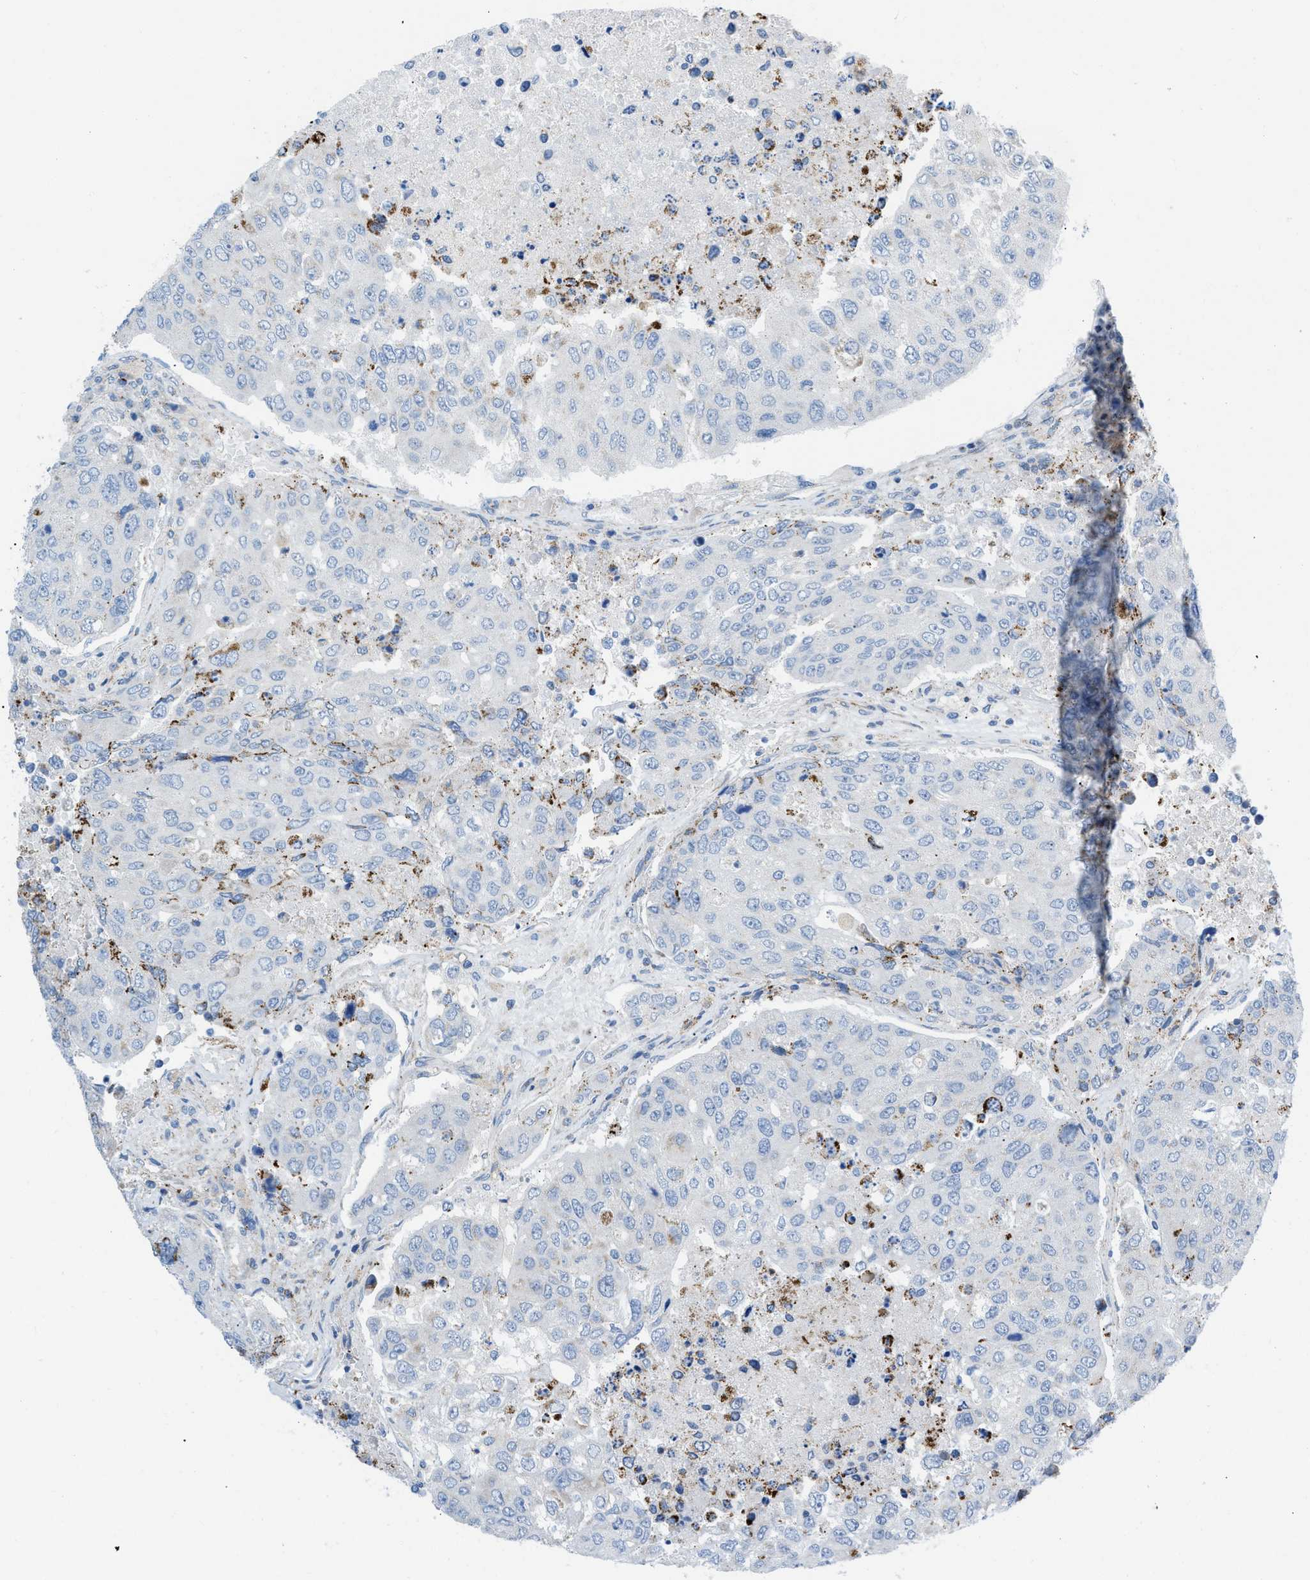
{"staining": {"intensity": "weak", "quantity": "<25%", "location": "cytoplasmic/membranous"}, "tissue": "urothelial cancer", "cell_type": "Tumor cells", "image_type": "cancer", "snomed": [{"axis": "morphology", "description": "Urothelial carcinoma, High grade"}, {"axis": "topography", "description": "Lymph node"}, {"axis": "topography", "description": "Urinary bladder"}], "caption": "High power microscopy photomicrograph of an IHC image of urothelial cancer, revealing no significant expression in tumor cells. (DAB IHC visualized using brightfield microscopy, high magnification).", "gene": "RBBP9", "patient": {"sex": "male", "age": 51}}